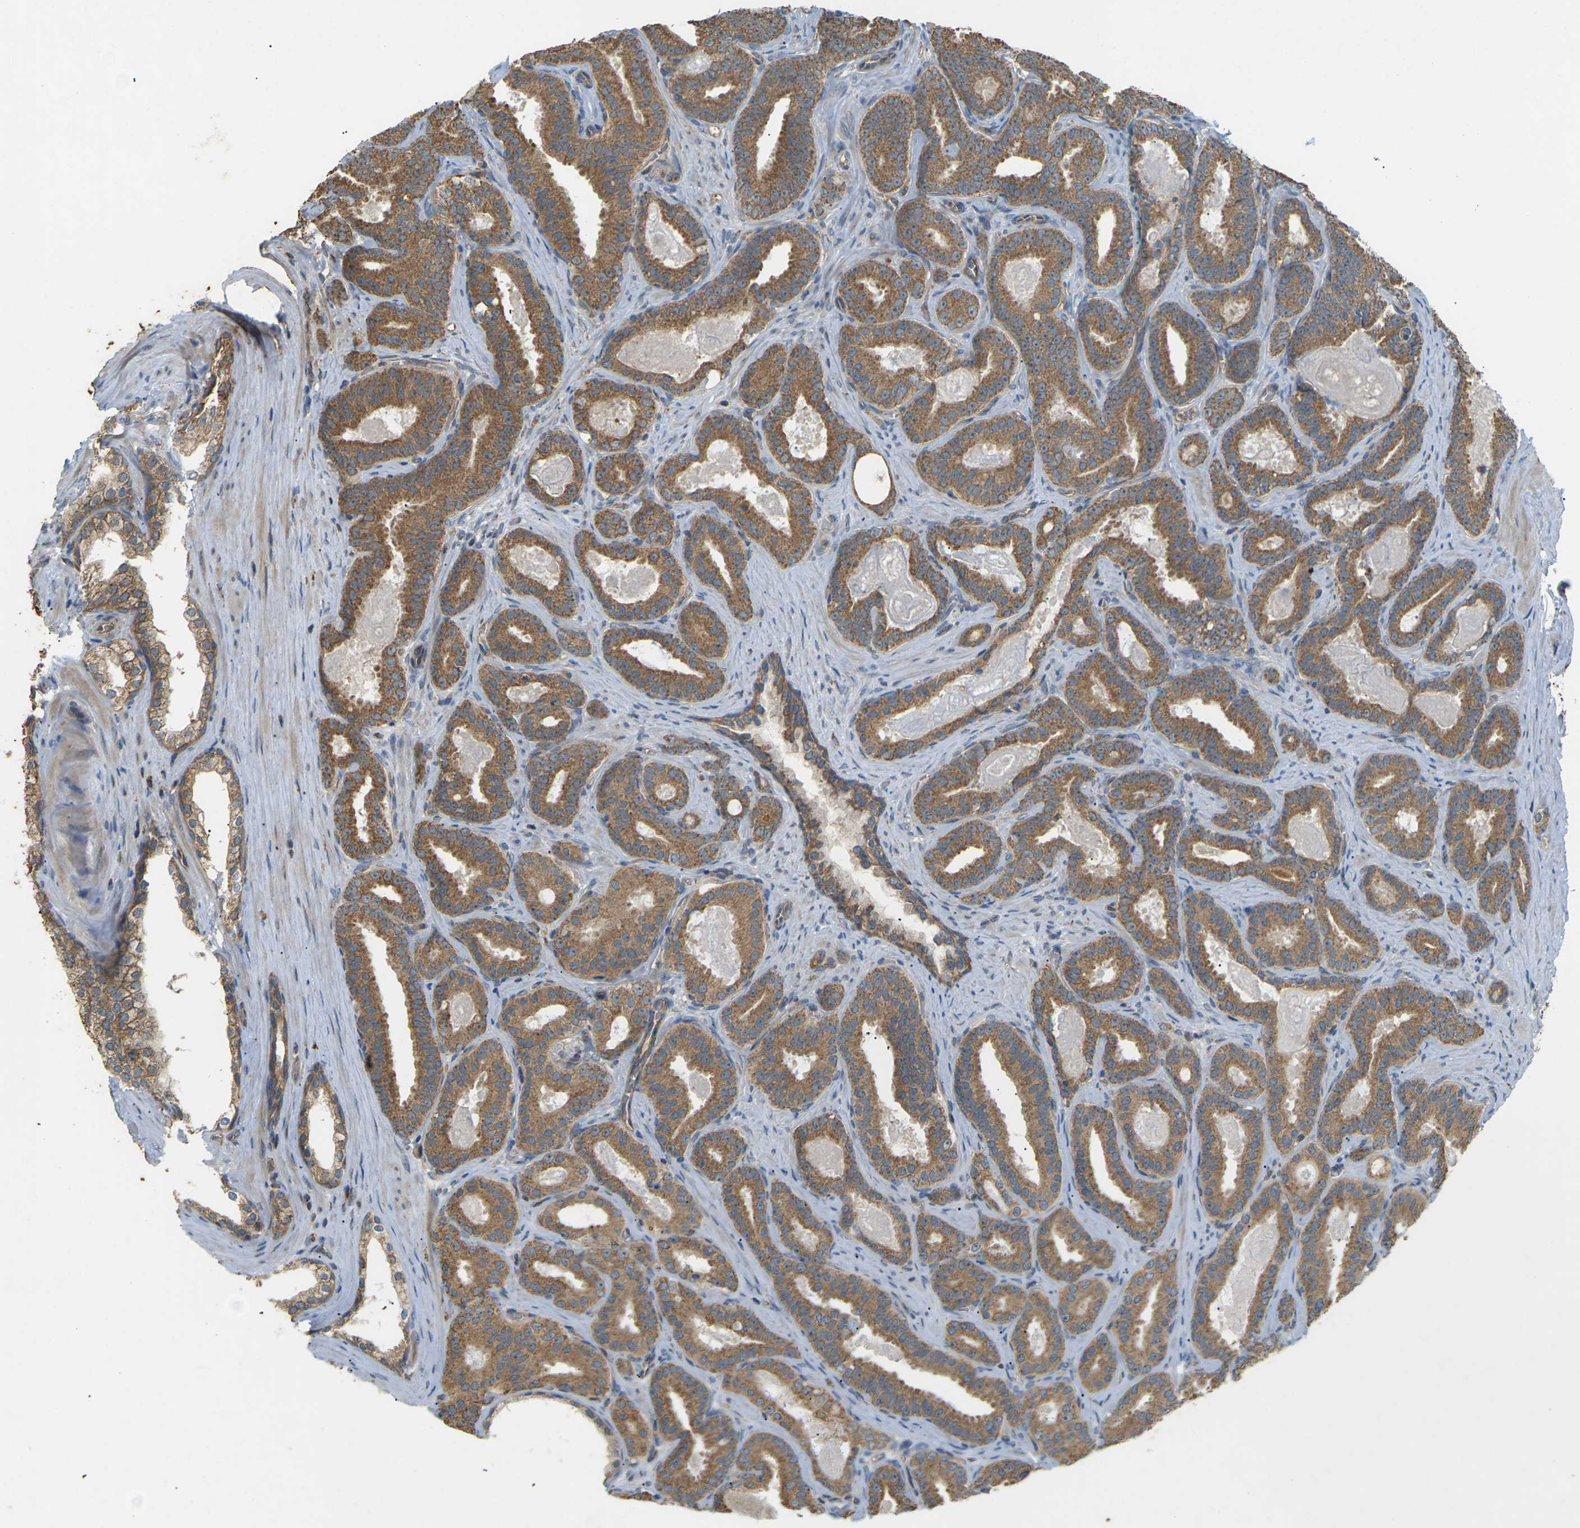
{"staining": {"intensity": "strong", "quantity": ">75%", "location": "cytoplasmic/membranous"}, "tissue": "prostate cancer", "cell_type": "Tumor cells", "image_type": "cancer", "snomed": [{"axis": "morphology", "description": "Adenocarcinoma, High grade"}, {"axis": "topography", "description": "Prostate"}], "caption": "Immunohistochemical staining of prostate adenocarcinoma (high-grade) reveals high levels of strong cytoplasmic/membranous positivity in about >75% of tumor cells.", "gene": "KSR1", "patient": {"sex": "male", "age": 60}}